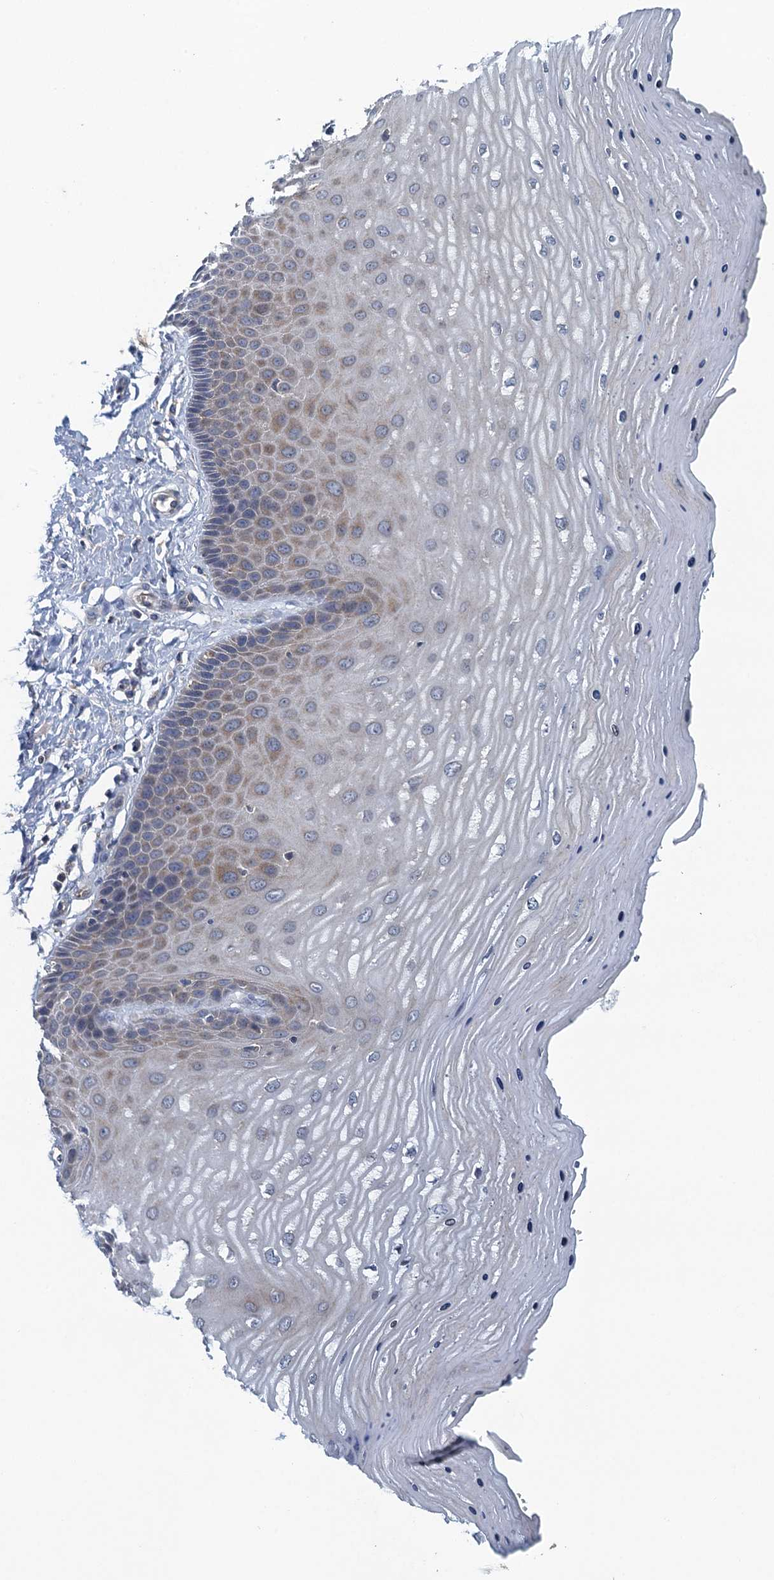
{"staining": {"intensity": "weak", "quantity": "<25%", "location": "cytoplasmic/membranous"}, "tissue": "cervix", "cell_type": "Squamous epithelial cells", "image_type": "normal", "snomed": [{"axis": "morphology", "description": "Normal tissue, NOS"}, {"axis": "topography", "description": "Cervix"}], "caption": "DAB (3,3'-diaminobenzidine) immunohistochemical staining of unremarkable cervix reveals no significant expression in squamous epithelial cells.", "gene": "NCKAP1L", "patient": {"sex": "female", "age": 55}}